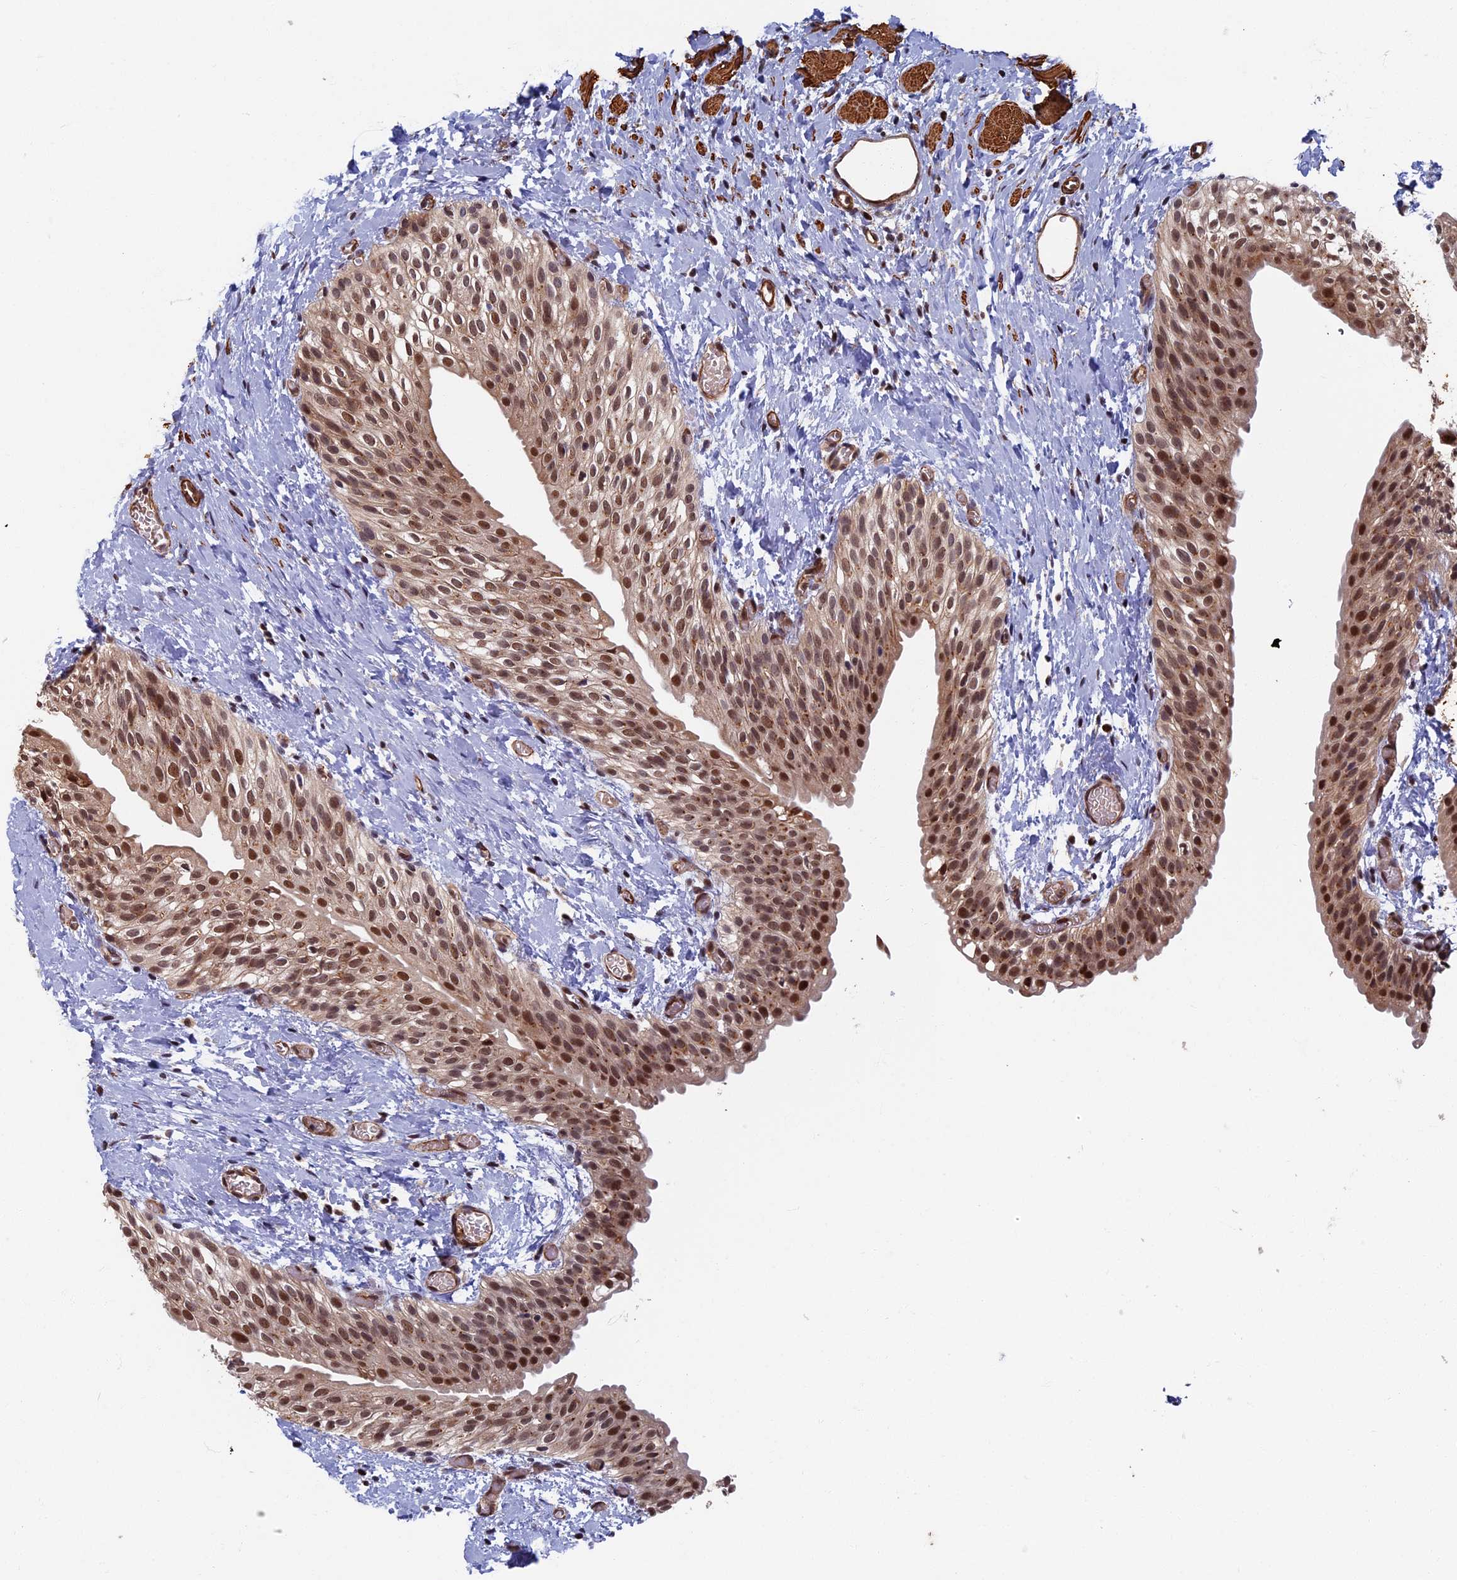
{"staining": {"intensity": "moderate", "quantity": ">75%", "location": "cytoplasmic/membranous,nuclear"}, "tissue": "urinary bladder", "cell_type": "Urothelial cells", "image_type": "normal", "snomed": [{"axis": "morphology", "description": "Normal tissue, NOS"}, {"axis": "topography", "description": "Urinary bladder"}], "caption": "Moderate cytoplasmic/membranous,nuclear positivity for a protein is identified in about >75% of urothelial cells of normal urinary bladder using IHC.", "gene": "CTDP1", "patient": {"sex": "male", "age": 1}}